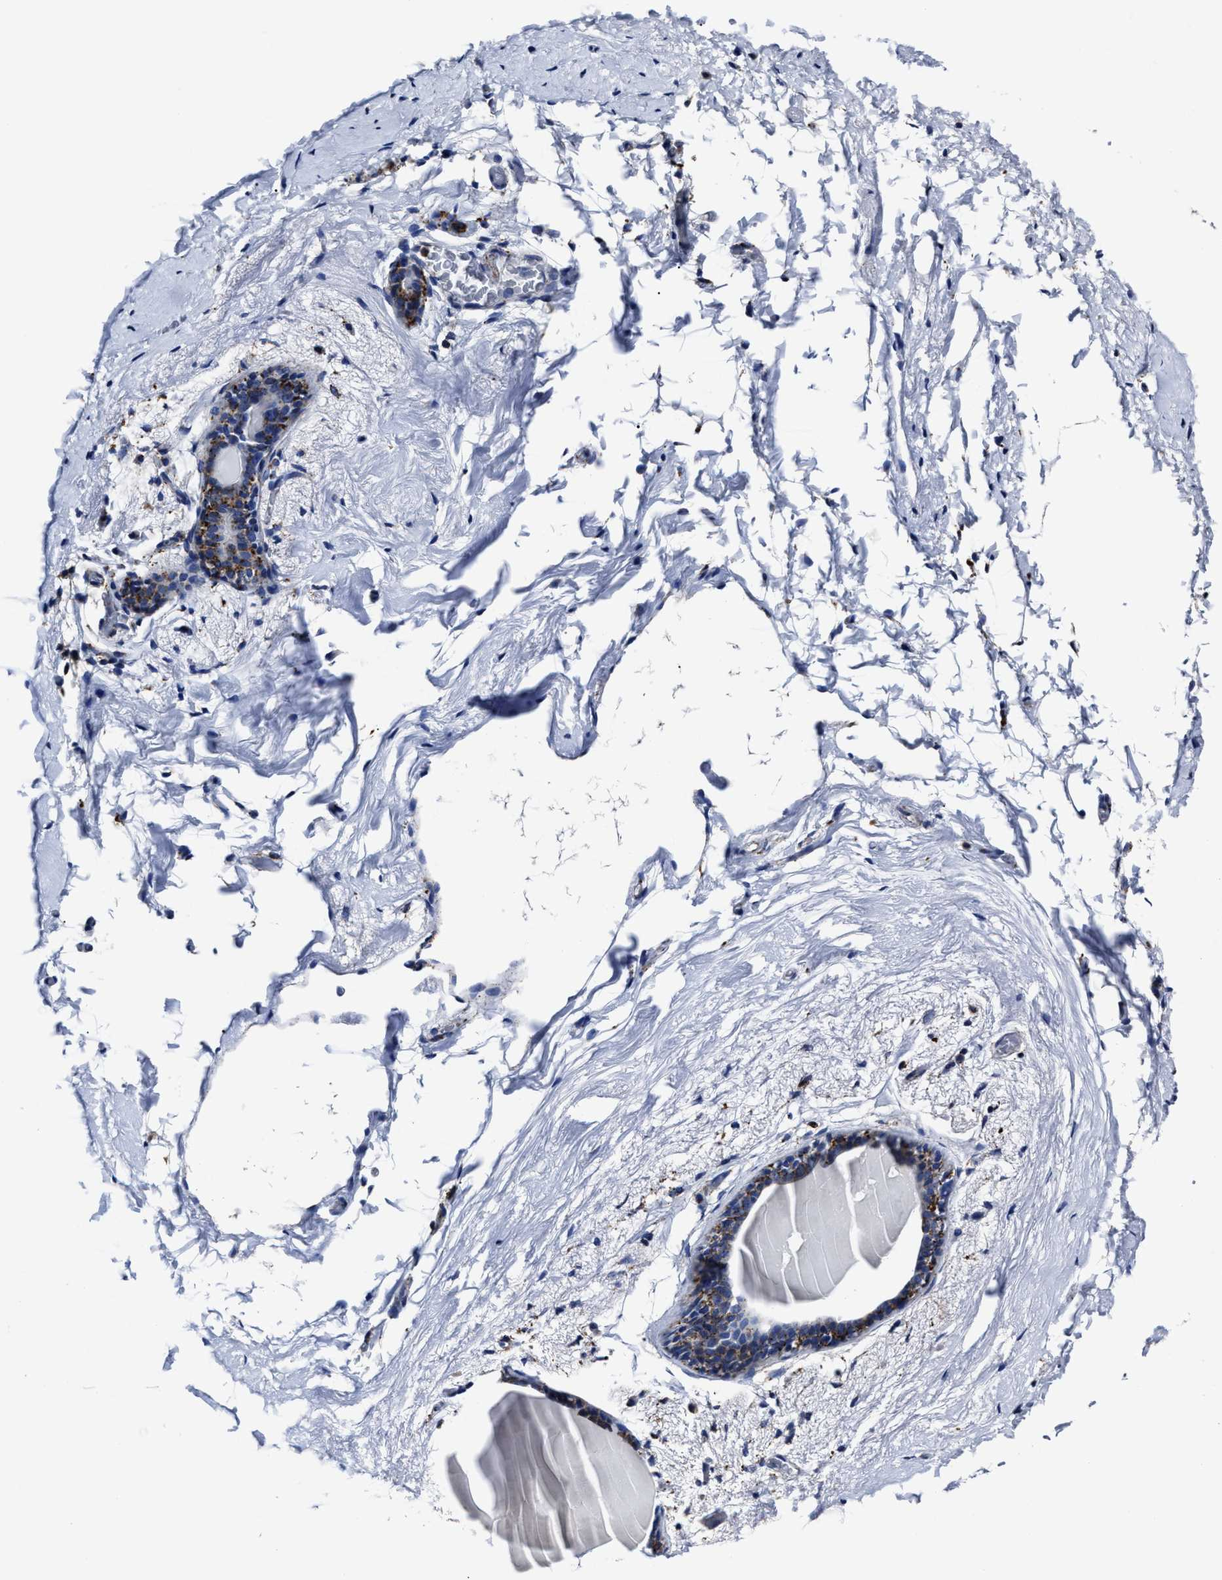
{"staining": {"intensity": "negative", "quantity": "none", "location": "none"}, "tissue": "breast", "cell_type": "Adipocytes", "image_type": "normal", "snomed": [{"axis": "morphology", "description": "Normal tissue, NOS"}, {"axis": "topography", "description": "Breast"}], "caption": "Immunohistochemistry of normal breast exhibits no staining in adipocytes. (DAB (3,3'-diaminobenzidine) immunohistochemistry (IHC) visualized using brightfield microscopy, high magnification).", "gene": "LAMTOR4", "patient": {"sex": "female", "age": 62}}